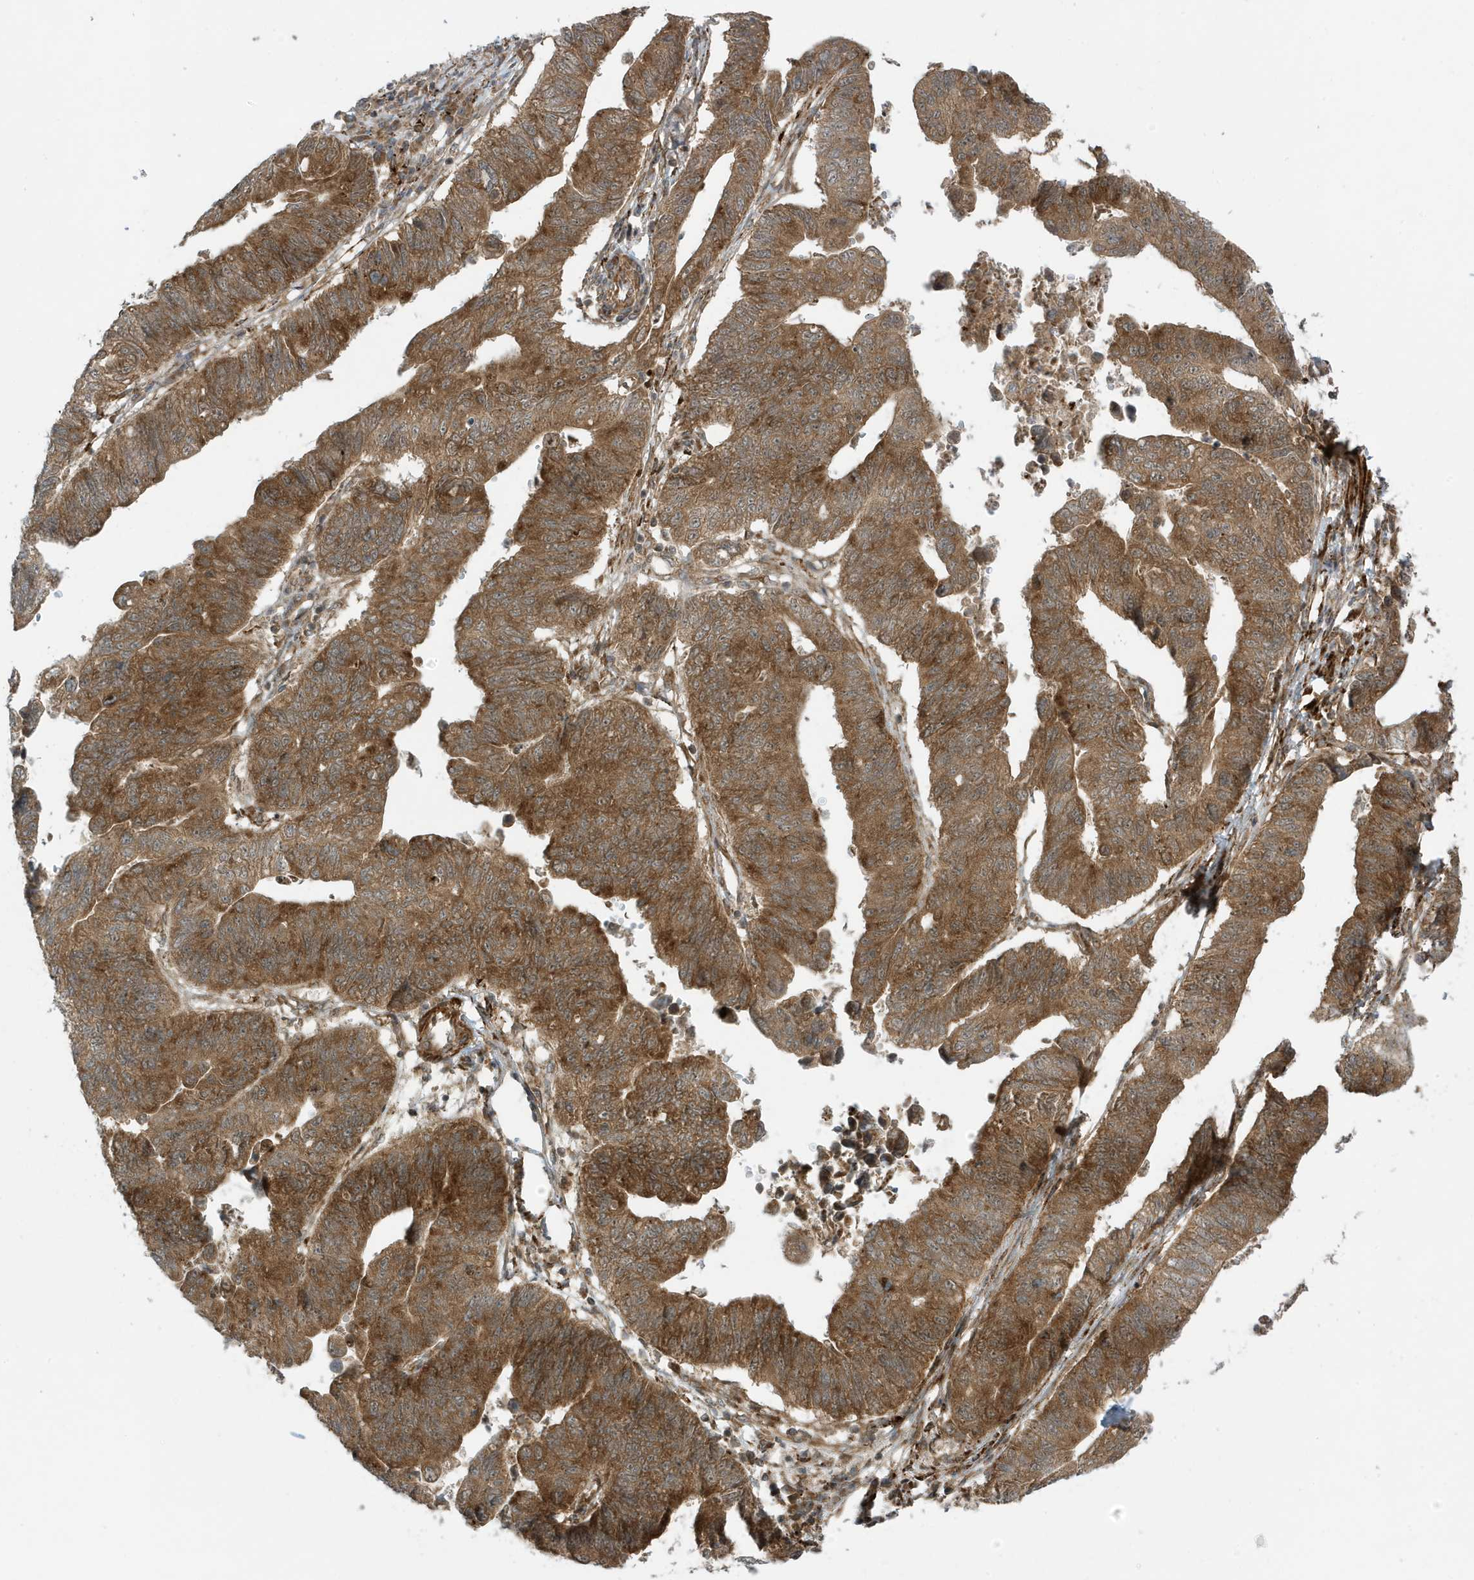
{"staining": {"intensity": "strong", "quantity": ">75%", "location": "cytoplasmic/membranous"}, "tissue": "stomach cancer", "cell_type": "Tumor cells", "image_type": "cancer", "snomed": [{"axis": "morphology", "description": "Adenocarcinoma, NOS"}, {"axis": "topography", "description": "Stomach"}], "caption": "This is an image of IHC staining of stomach adenocarcinoma, which shows strong positivity in the cytoplasmic/membranous of tumor cells.", "gene": "DHX36", "patient": {"sex": "male", "age": 59}}